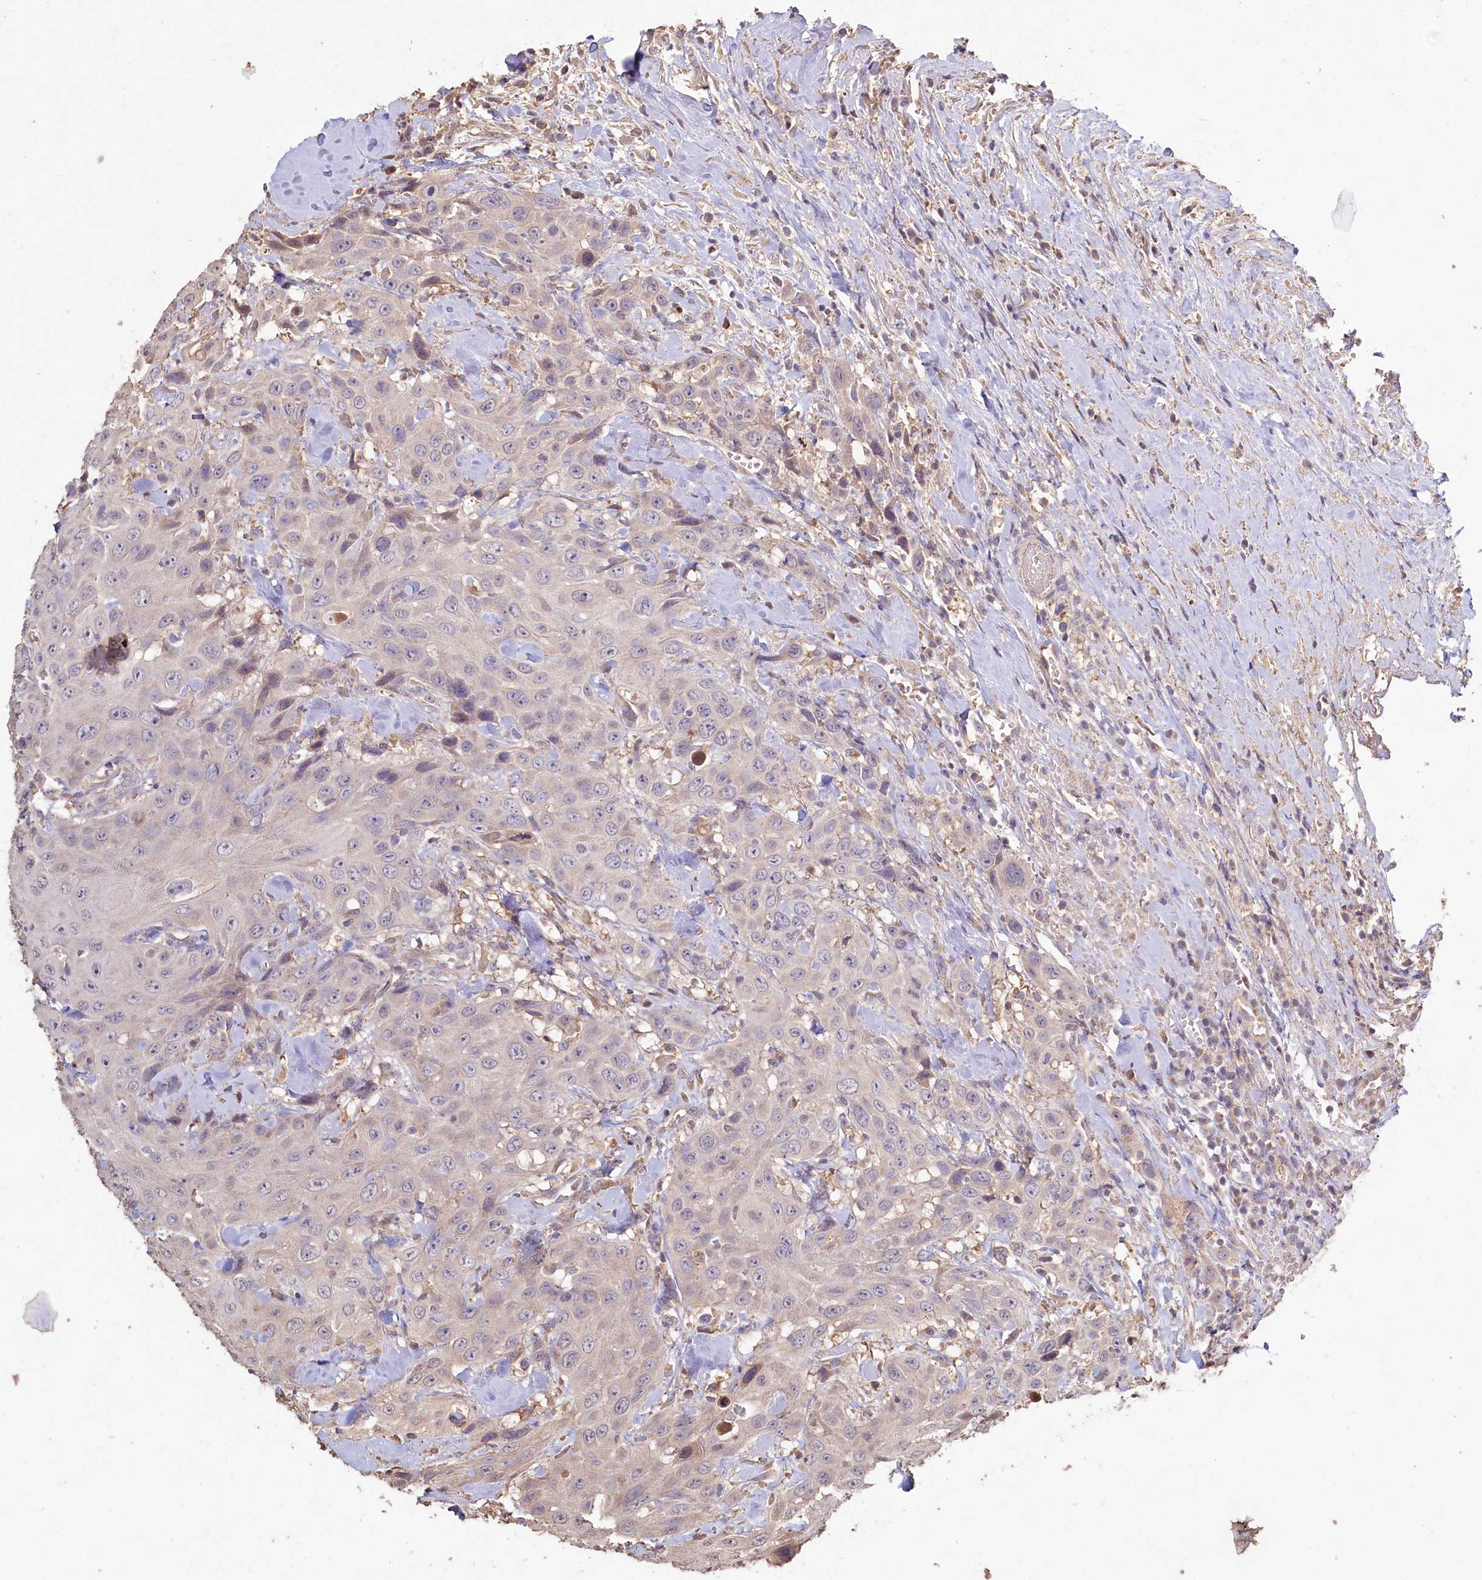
{"staining": {"intensity": "negative", "quantity": "none", "location": "none"}, "tissue": "head and neck cancer", "cell_type": "Tumor cells", "image_type": "cancer", "snomed": [{"axis": "morphology", "description": "Squamous cell carcinoma, NOS"}, {"axis": "topography", "description": "Head-Neck"}], "caption": "Immunohistochemical staining of head and neck squamous cell carcinoma demonstrates no significant staining in tumor cells.", "gene": "FUNDC1", "patient": {"sex": "male", "age": 81}}